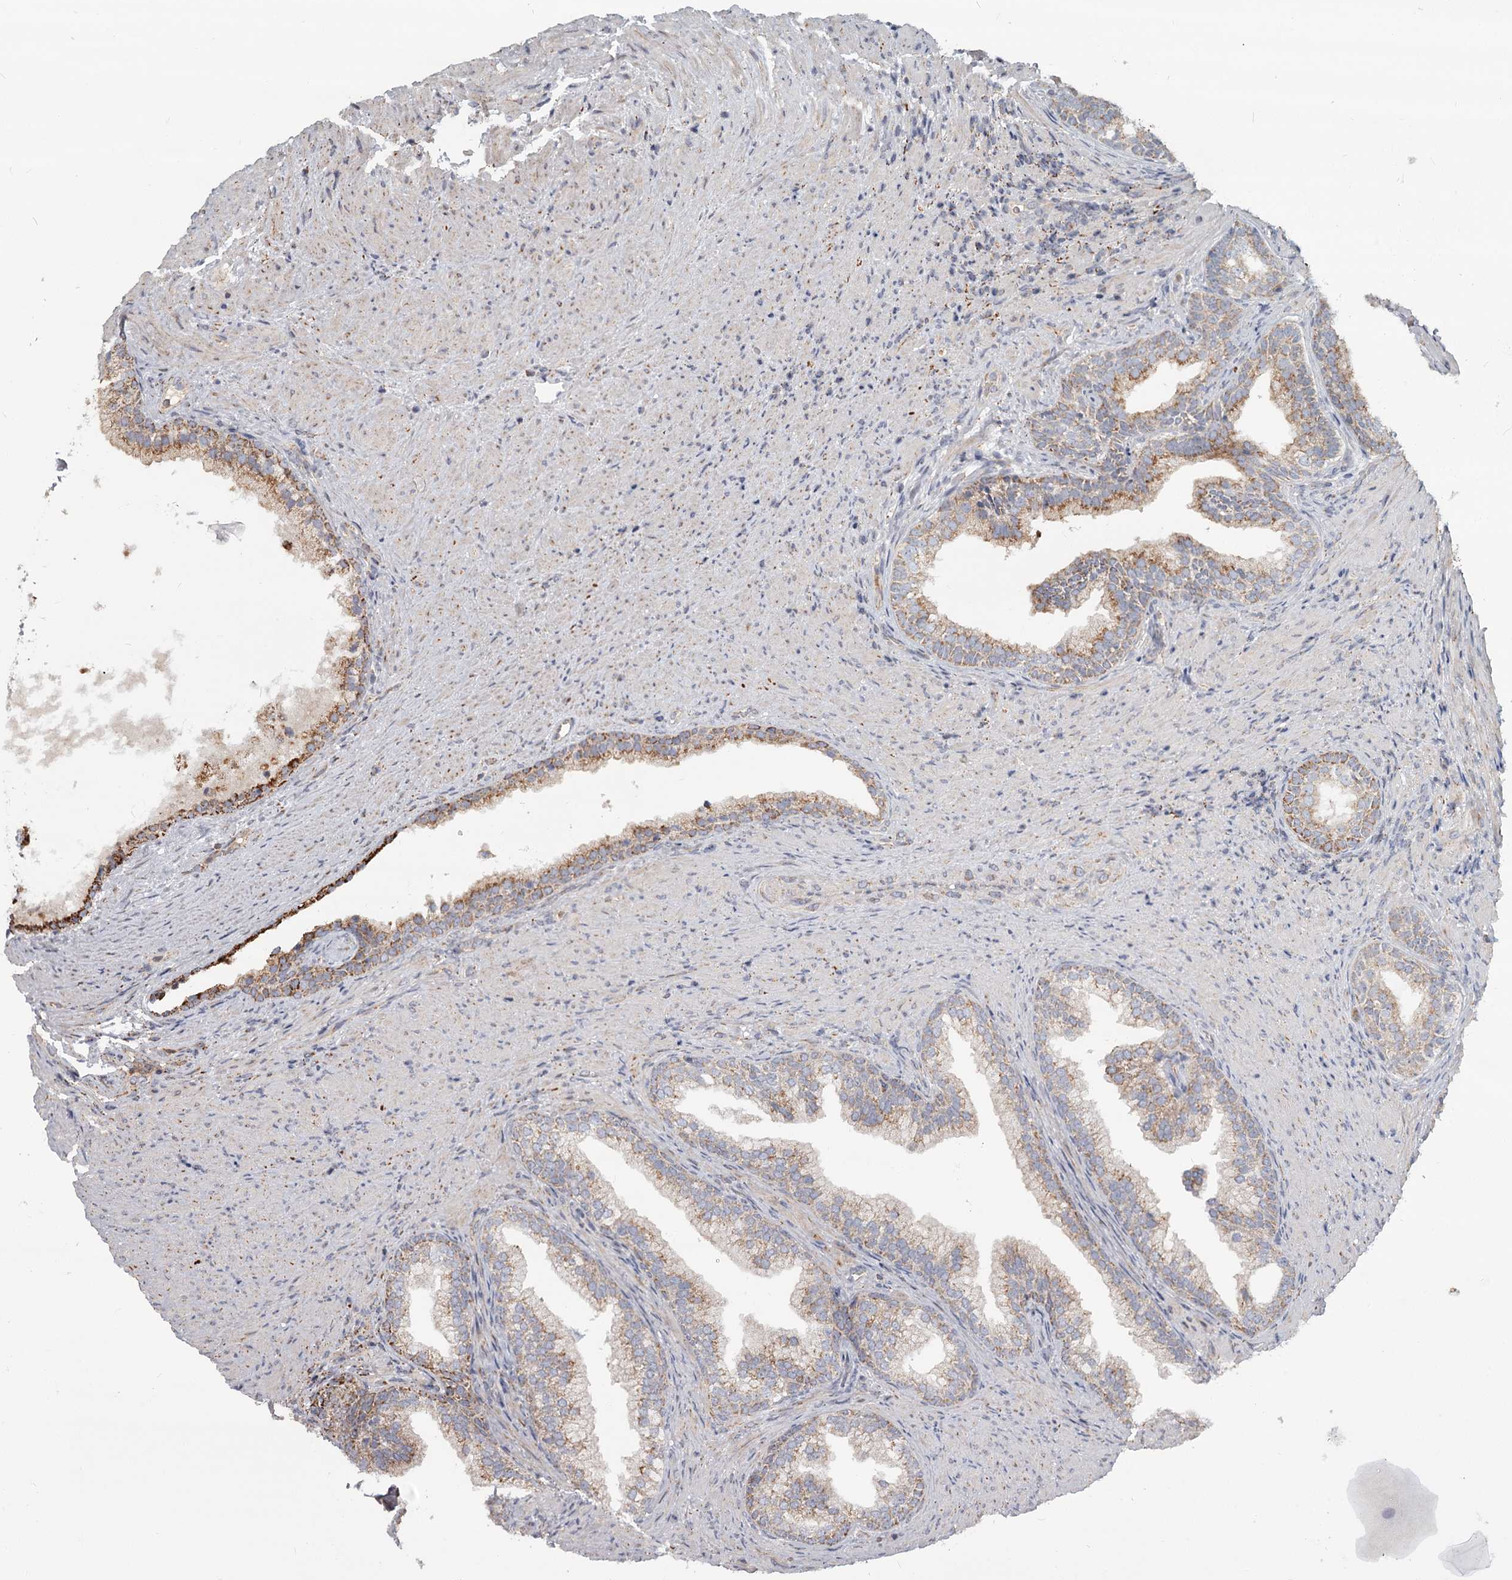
{"staining": {"intensity": "strong", "quantity": "<25%", "location": "cytoplasmic/membranous"}, "tissue": "prostate", "cell_type": "Glandular cells", "image_type": "normal", "snomed": [{"axis": "morphology", "description": "Normal tissue, NOS"}, {"axis": "topography", "description": "Prostate"}], "caption": "A photomicrograph showing strong cytoplasmic/membranous positivity in about <25% of glandular cells in unremarkable prostate, as visualized by brown immunohistochemical staining.", "gene": "CDC123", "patient": {"sex": "male", "age": 76}}